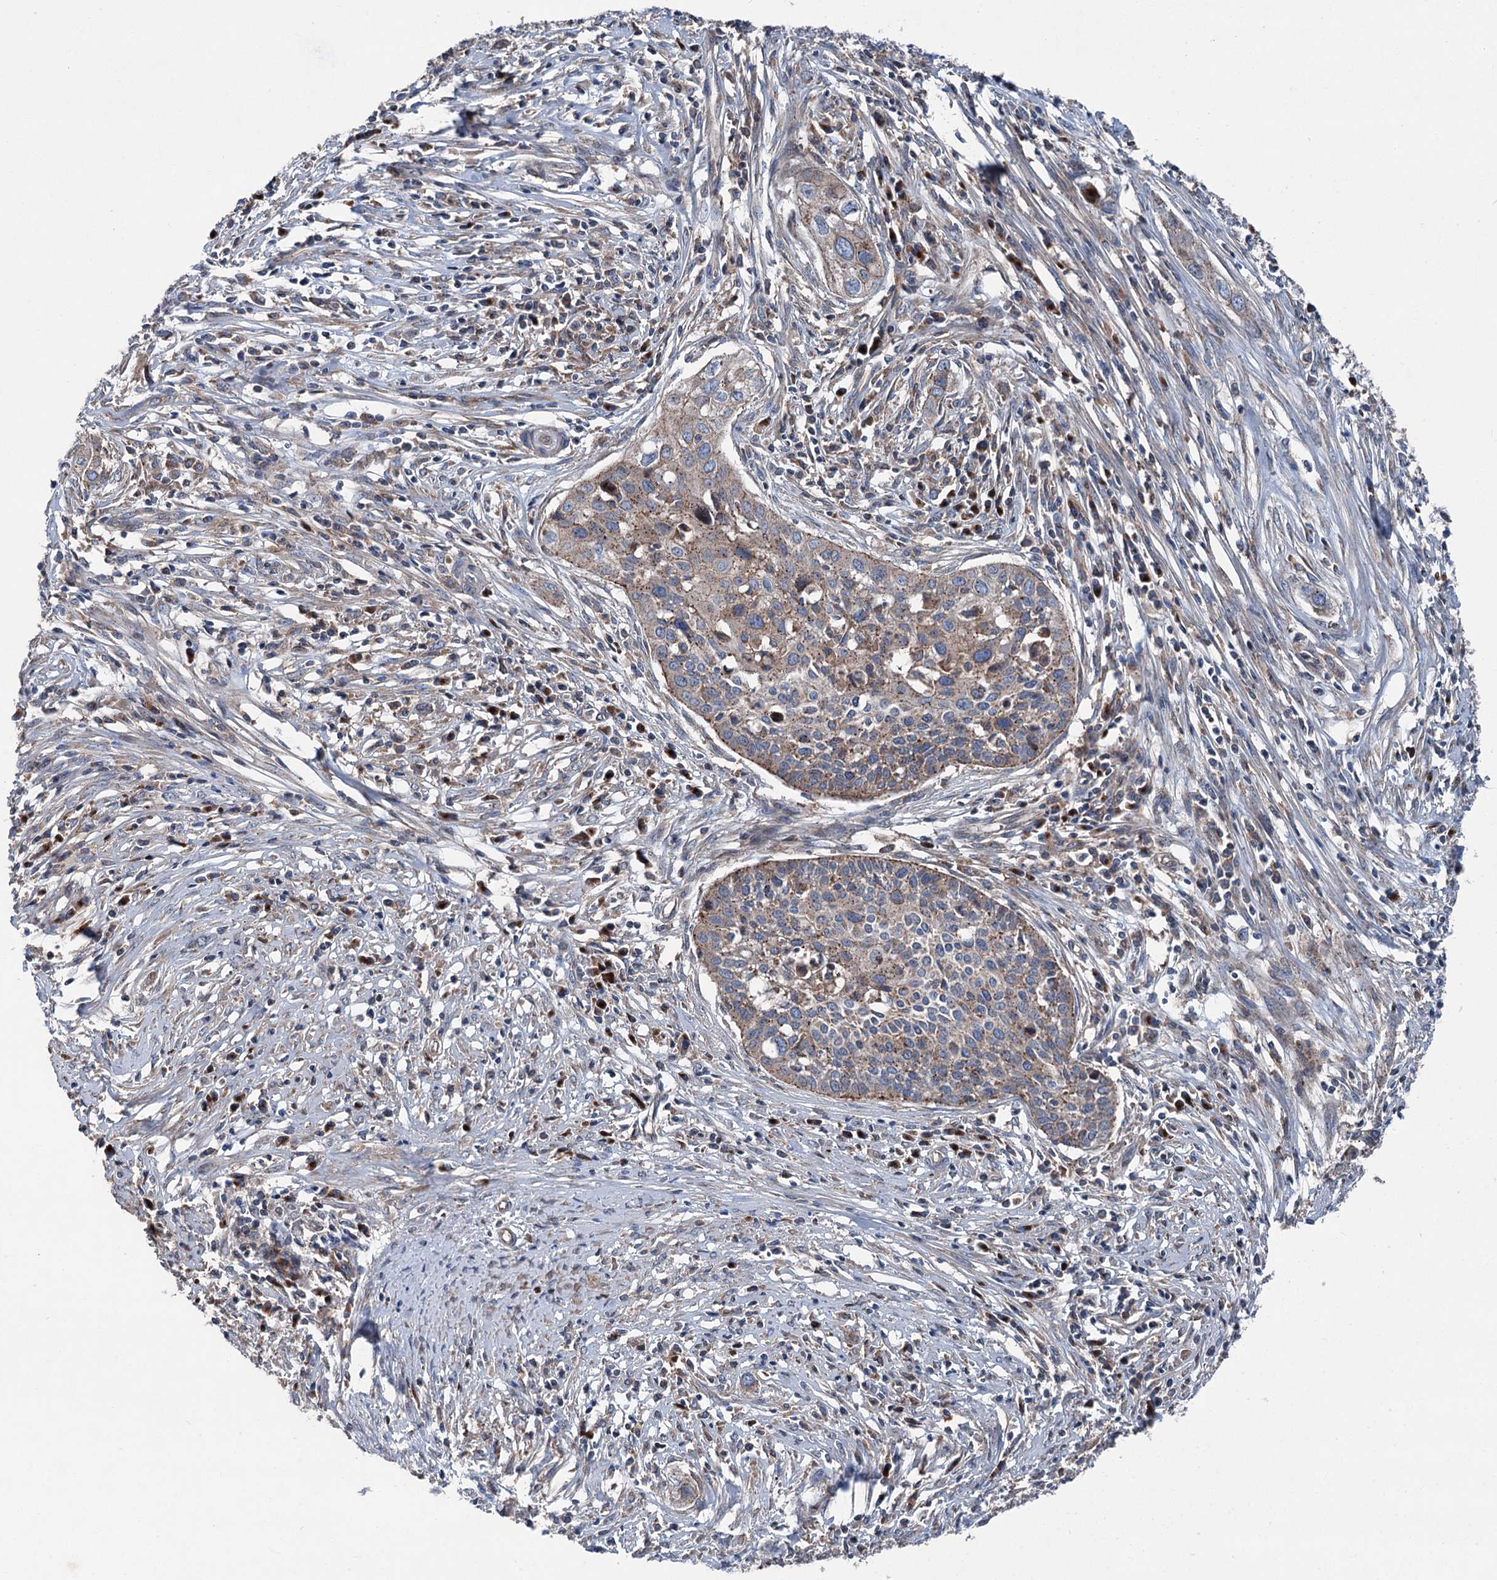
{"staining": {"intensity": "moderate", "quantity": ">75%", "location": "cytoplasmic/membranous"}, "tissue": "cervical cancer", "cell_type": "Tumor cells", "image_type": "cancer", "snomed": [{"axis": "morphology", "description": "Squamous cell carcinoma, NOS"}, {"axis": "topography", "description": "Cervix"}], "caption": "IHC (DAB) staining of human cervical cancer (squamous cell carcinoma) reveals moderate cytoplasmic/membranous protein staining in approximately >75% of tumor cells. The staining was performed using DAB (3,3'-diaminobenzidine), with brown indicating positive protein expression. Nuclei are stained blue with hematoxylin.", "gene": "RUFY1", "patient": {"sex": "female", "age": 34}}